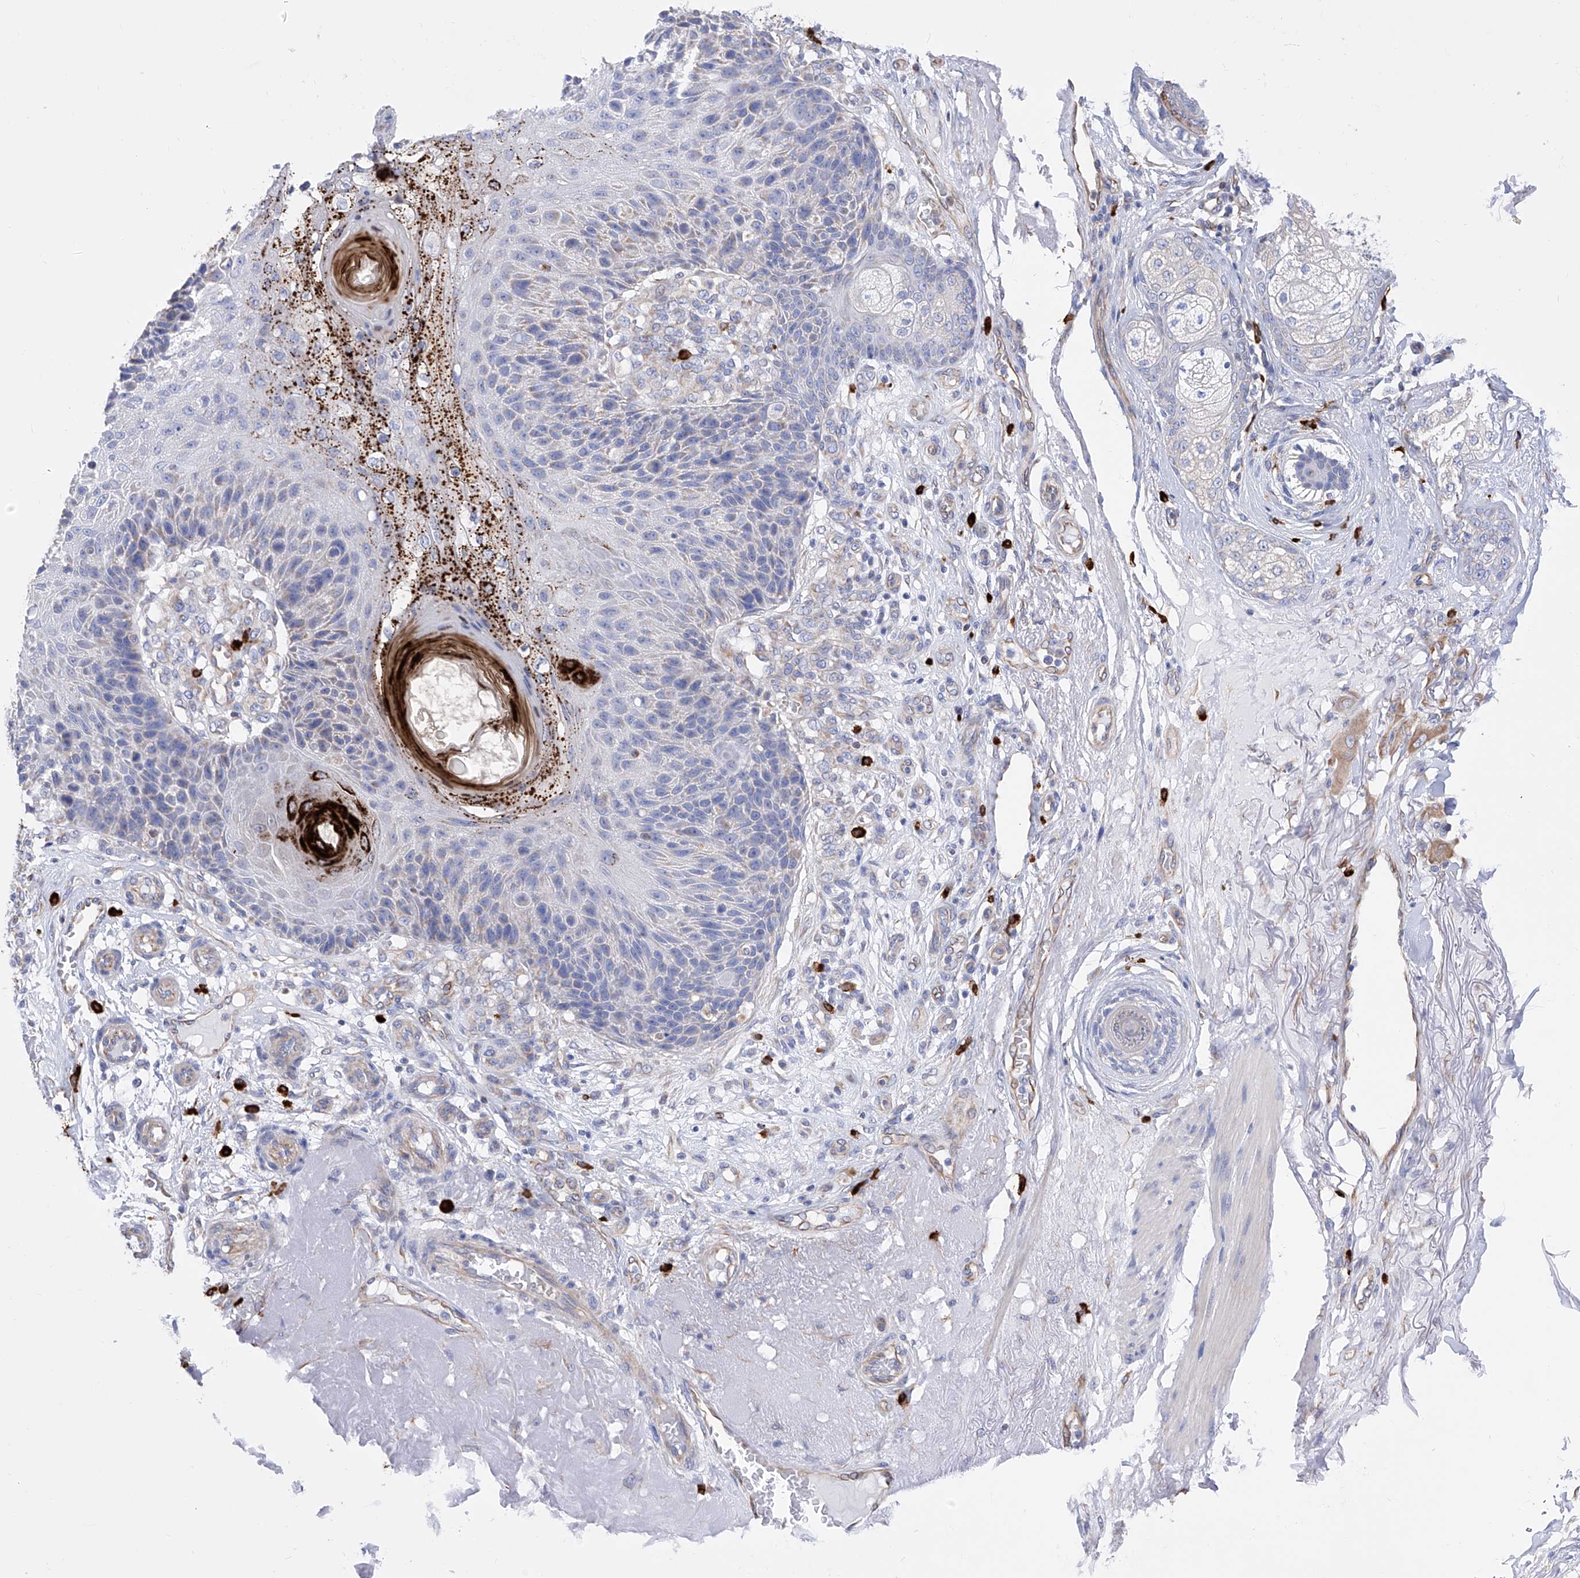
{"staining": {"intensity": "strong", "quantity": "<25%", "location": "cytoplasmic/membranous"}, "tissue": "skin cancer", "cell_type": "Tumor cells", "image_type": "cancer", "snomed": [{"axis": "morphology", "description": "Squamous cell carcinoma, NOS"}, {"axis": "topography", "description": "Skin"}], "caption": "A micrograph showing strong cytoplasmic/membranous expression in approximately <25% of tumor cells in squamous cell carcinoma (skin), as visualized by brown immunohistochemical staining.", "gene": "FLG", "patient": {"sex": "female", "age": 88}}